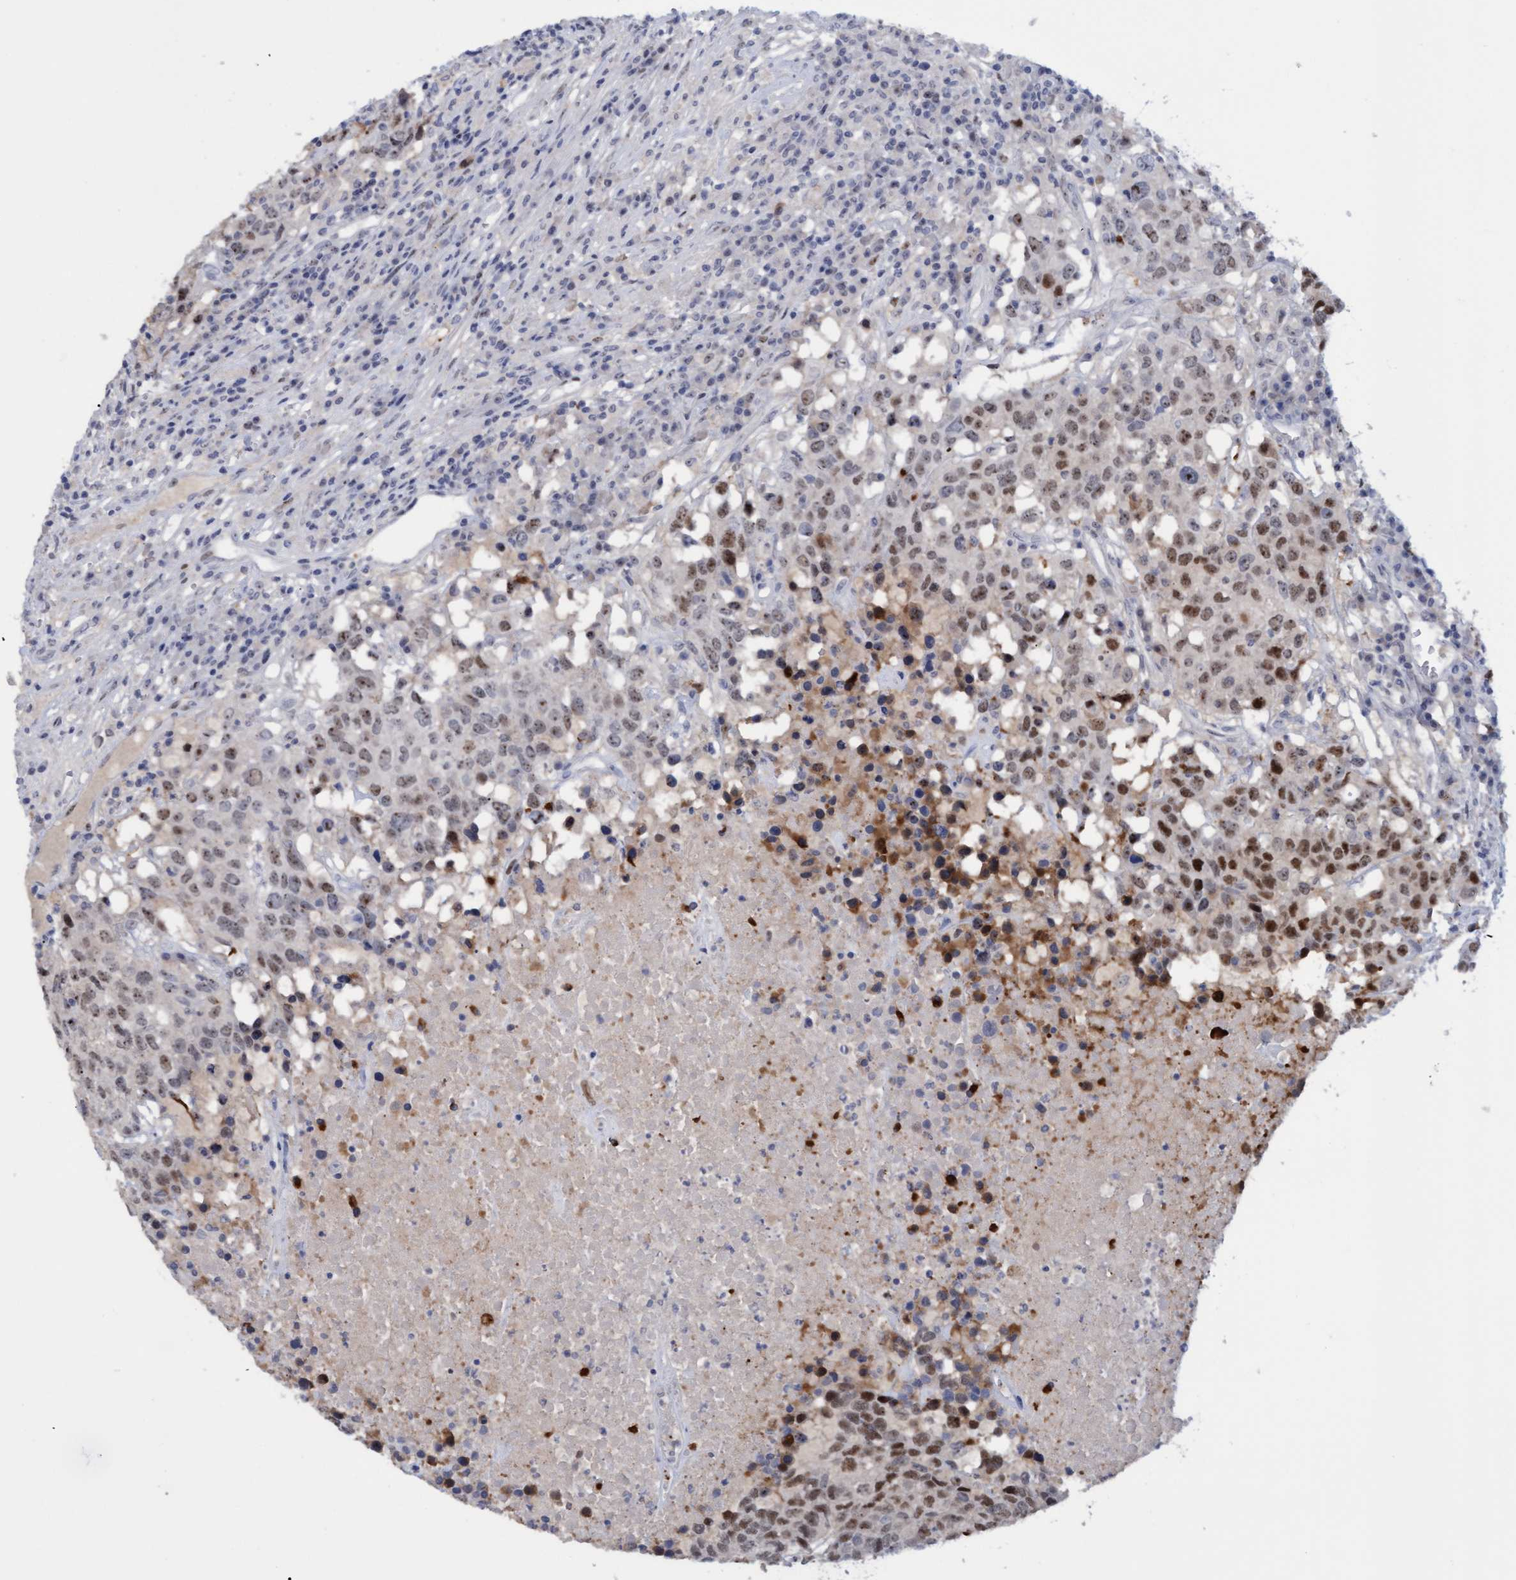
{"staining": {"intensity": "moderate", "quantity": ">75%", "location": "nuclear"}, "tissue": "head and neck cancer", "cell_type": "Tumor cells", "image_type": "cancer", "snomed": [{"axis": "morphology", "description": "Squamous cell carcinoma, NOS"}, {"axis": "topography", "description": "Head-Neck"}], "caption": "A brown stain shows moderate nuclear expression of a protein in head and neck cancer (squamous cell carcinoma) tumor cells.", "gene": "PINX1", "patient": {"sex": "male", "age": 66}}